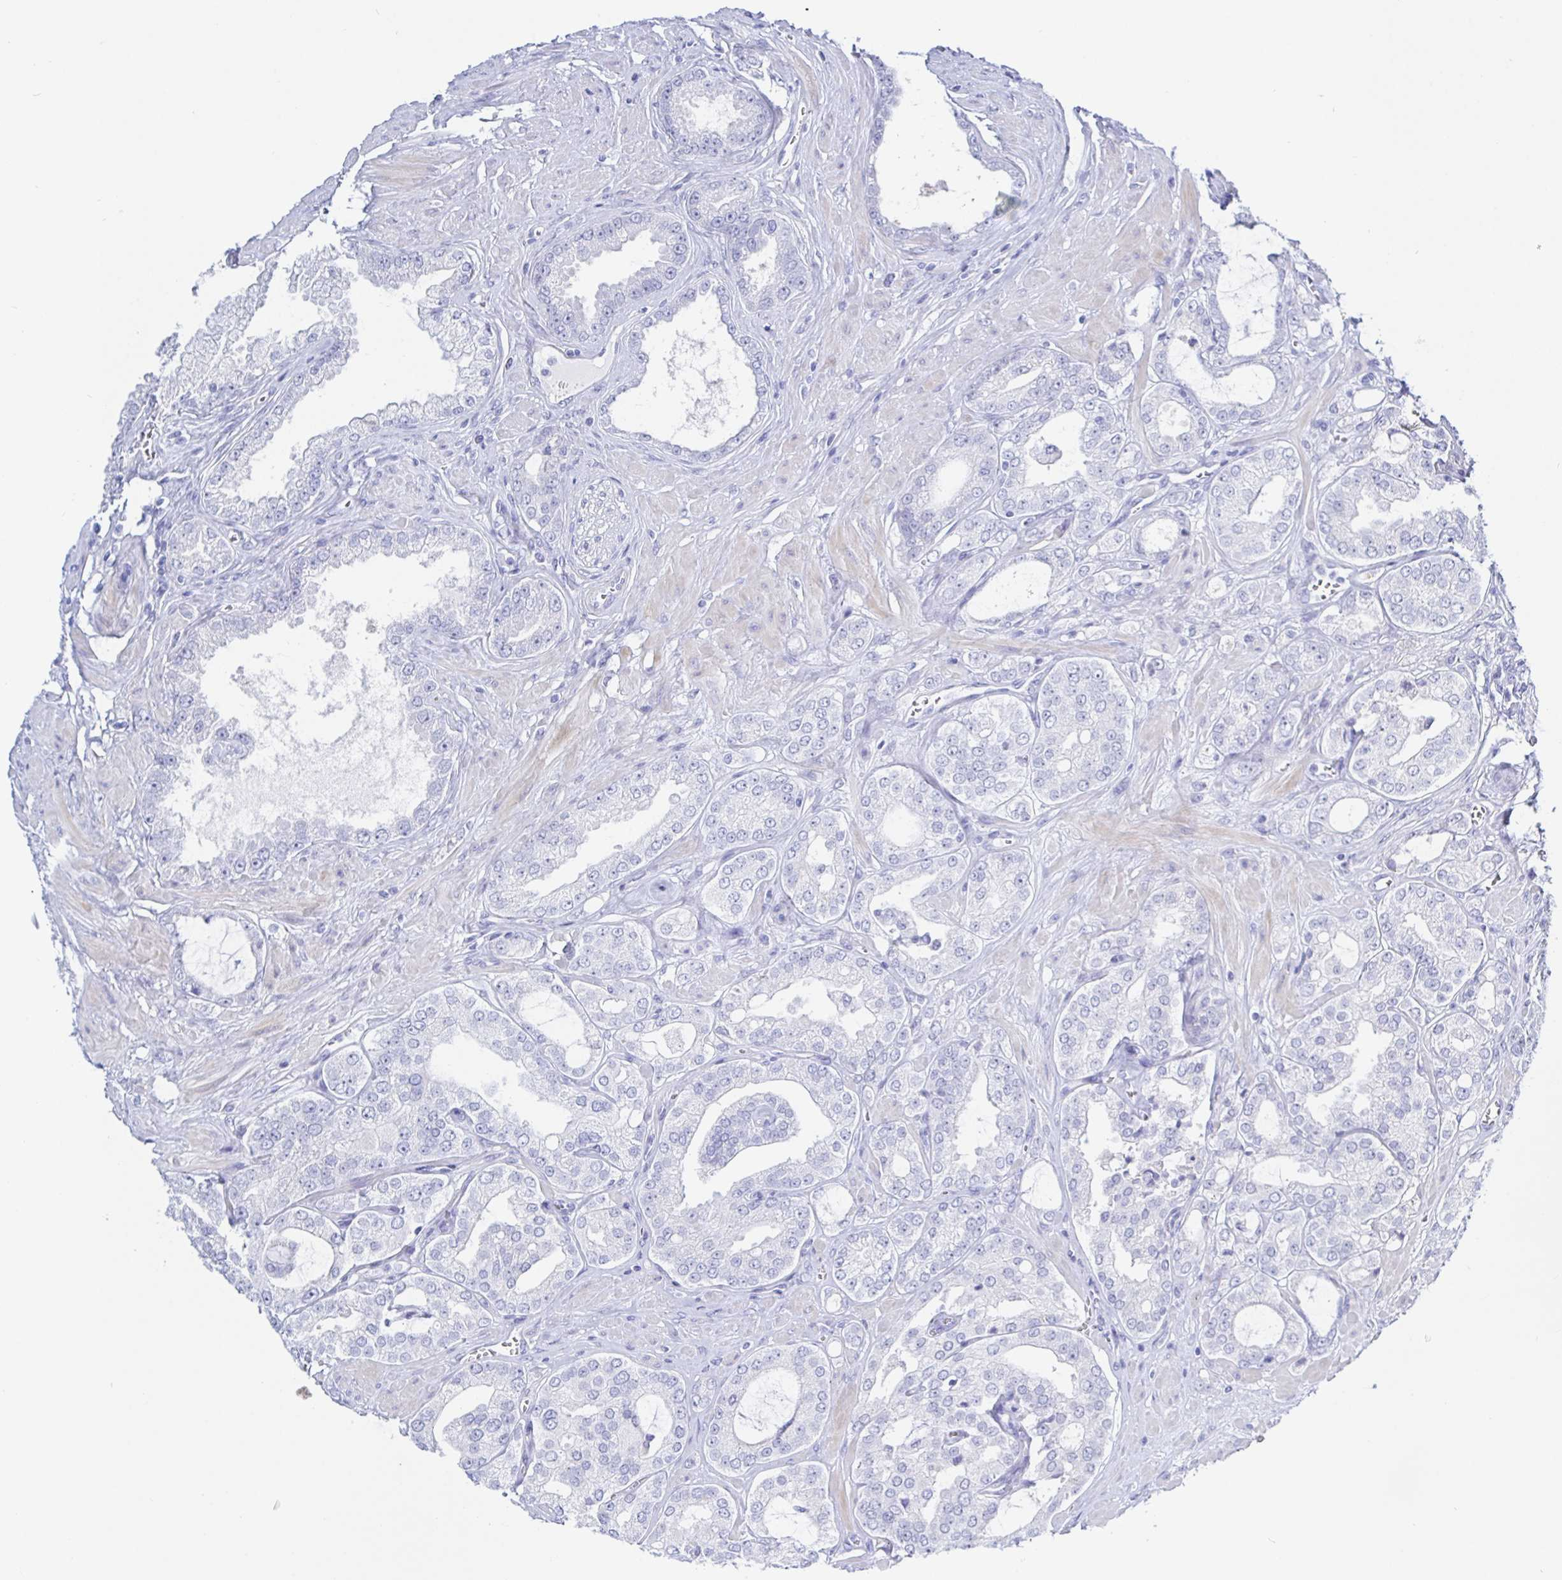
{"staining": {"intensity": "negative", "quantity": "none", "location": "none"}, "tissue": "prostate cancer", "cell_type": "Tumor cells", "image_type": "cancer", "snomed": [{"axis": "morphology", "description": "Adenocarcinoma, High grade"}, {"axis": "topography", "description": "Prostate"}], "caption": "DAB (3,3'-diaminobenzidine) immunohistochemical staining of human high-grade adenocarcinoma (prostate) displays no significant staining in tumor cells.", "gene": "KCNH6", "patient": {"sex": "male", "age": 66}}